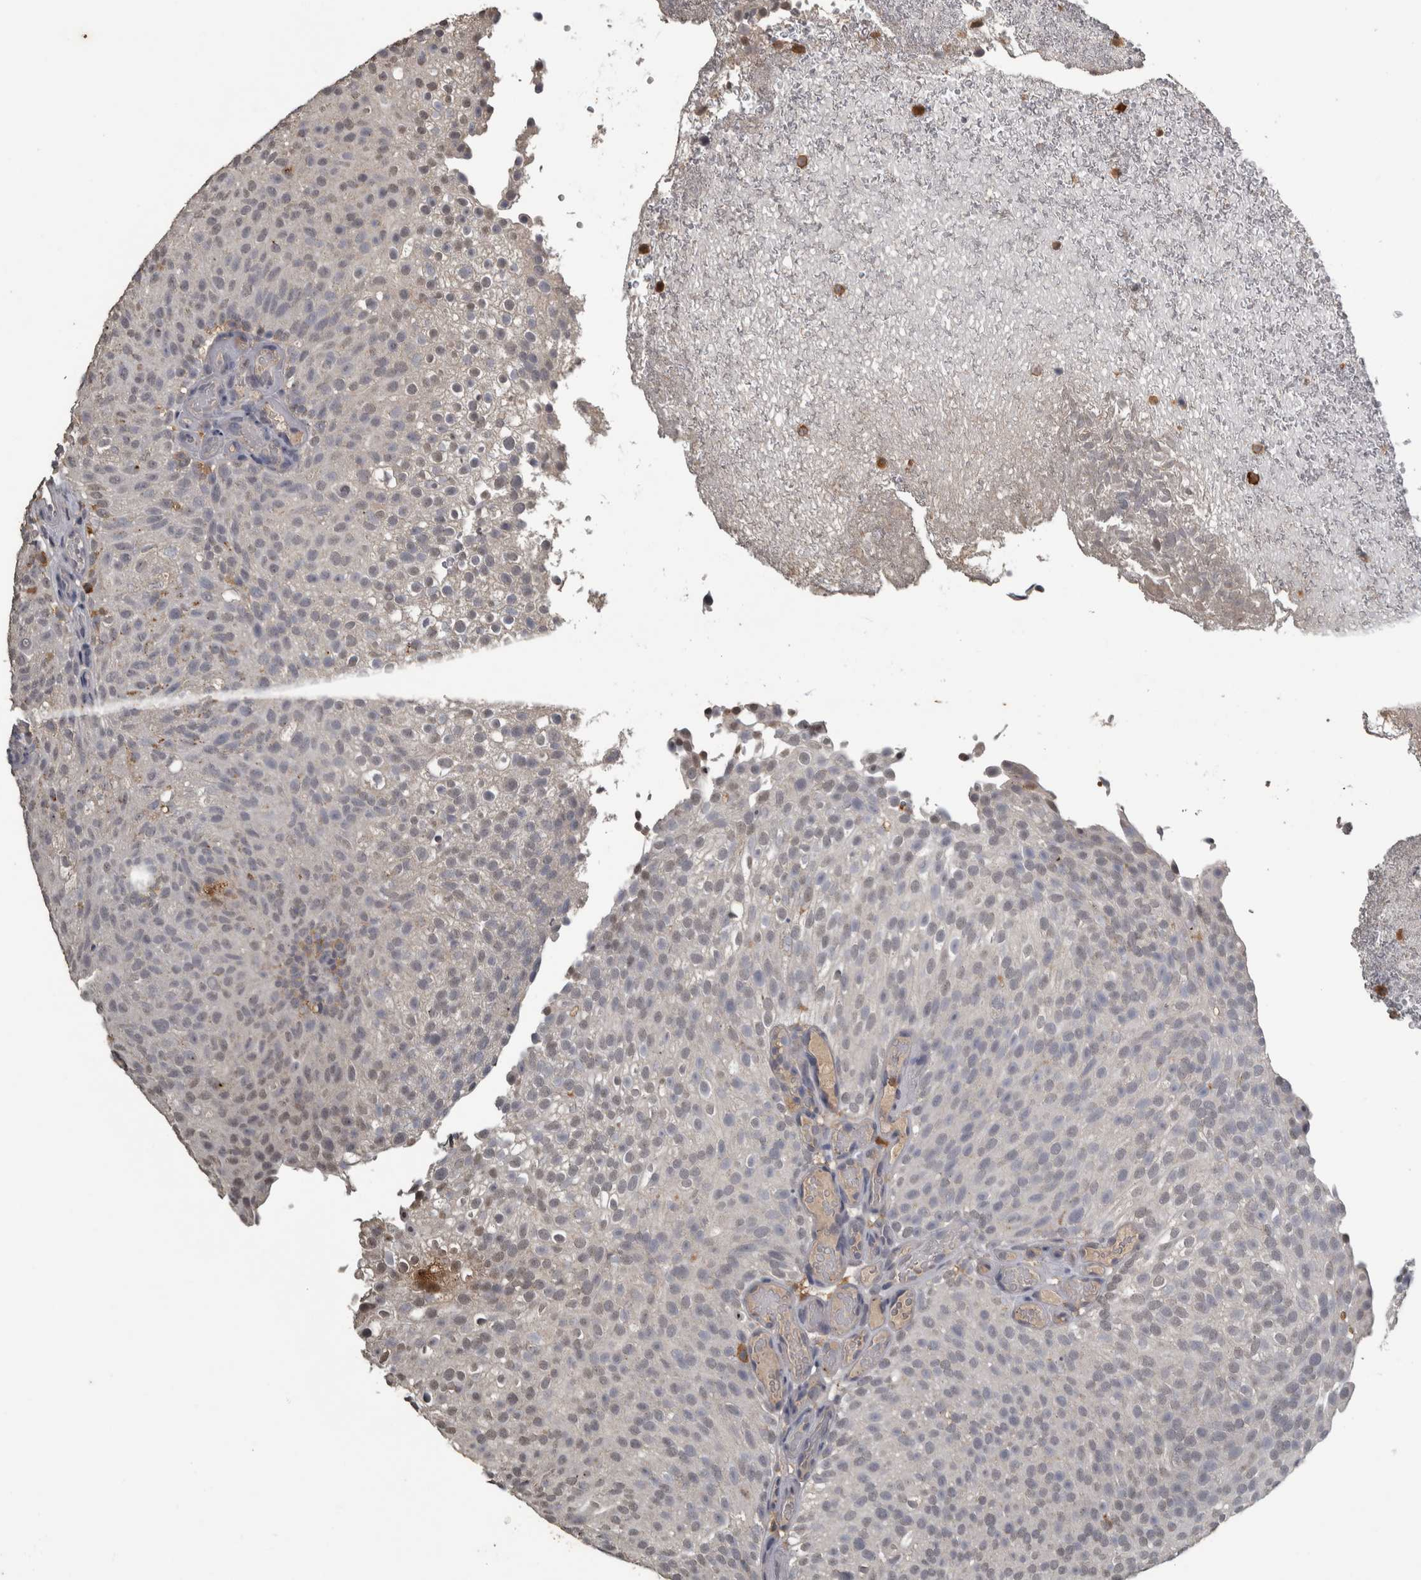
{"staining": {"intensity": "weak", "quantity": "<25%", "location": "nuclear"}, "tissue": "urothelial cancer", "cell_type": "Tumor cells", "image_type": "cancer", "snomed": [{"axis": "morphology", "description": "Urothelial carcinoma, Low grade"}, {"axis": "topography", "description": "Urinary bladder"}], "caption": "DAB (3,3'-diaminobenzidine) immunohistochemical staining of human urothelial cancer displays no significant staining in tumor cells. The staining is performed using DAB (3,3'-diaminobenzidine) brown chromogen with nuclei counter-stained in using hematoxylin.", "gene": "PIK3AP1", "patient": {"sex": "male", "age": 78}}